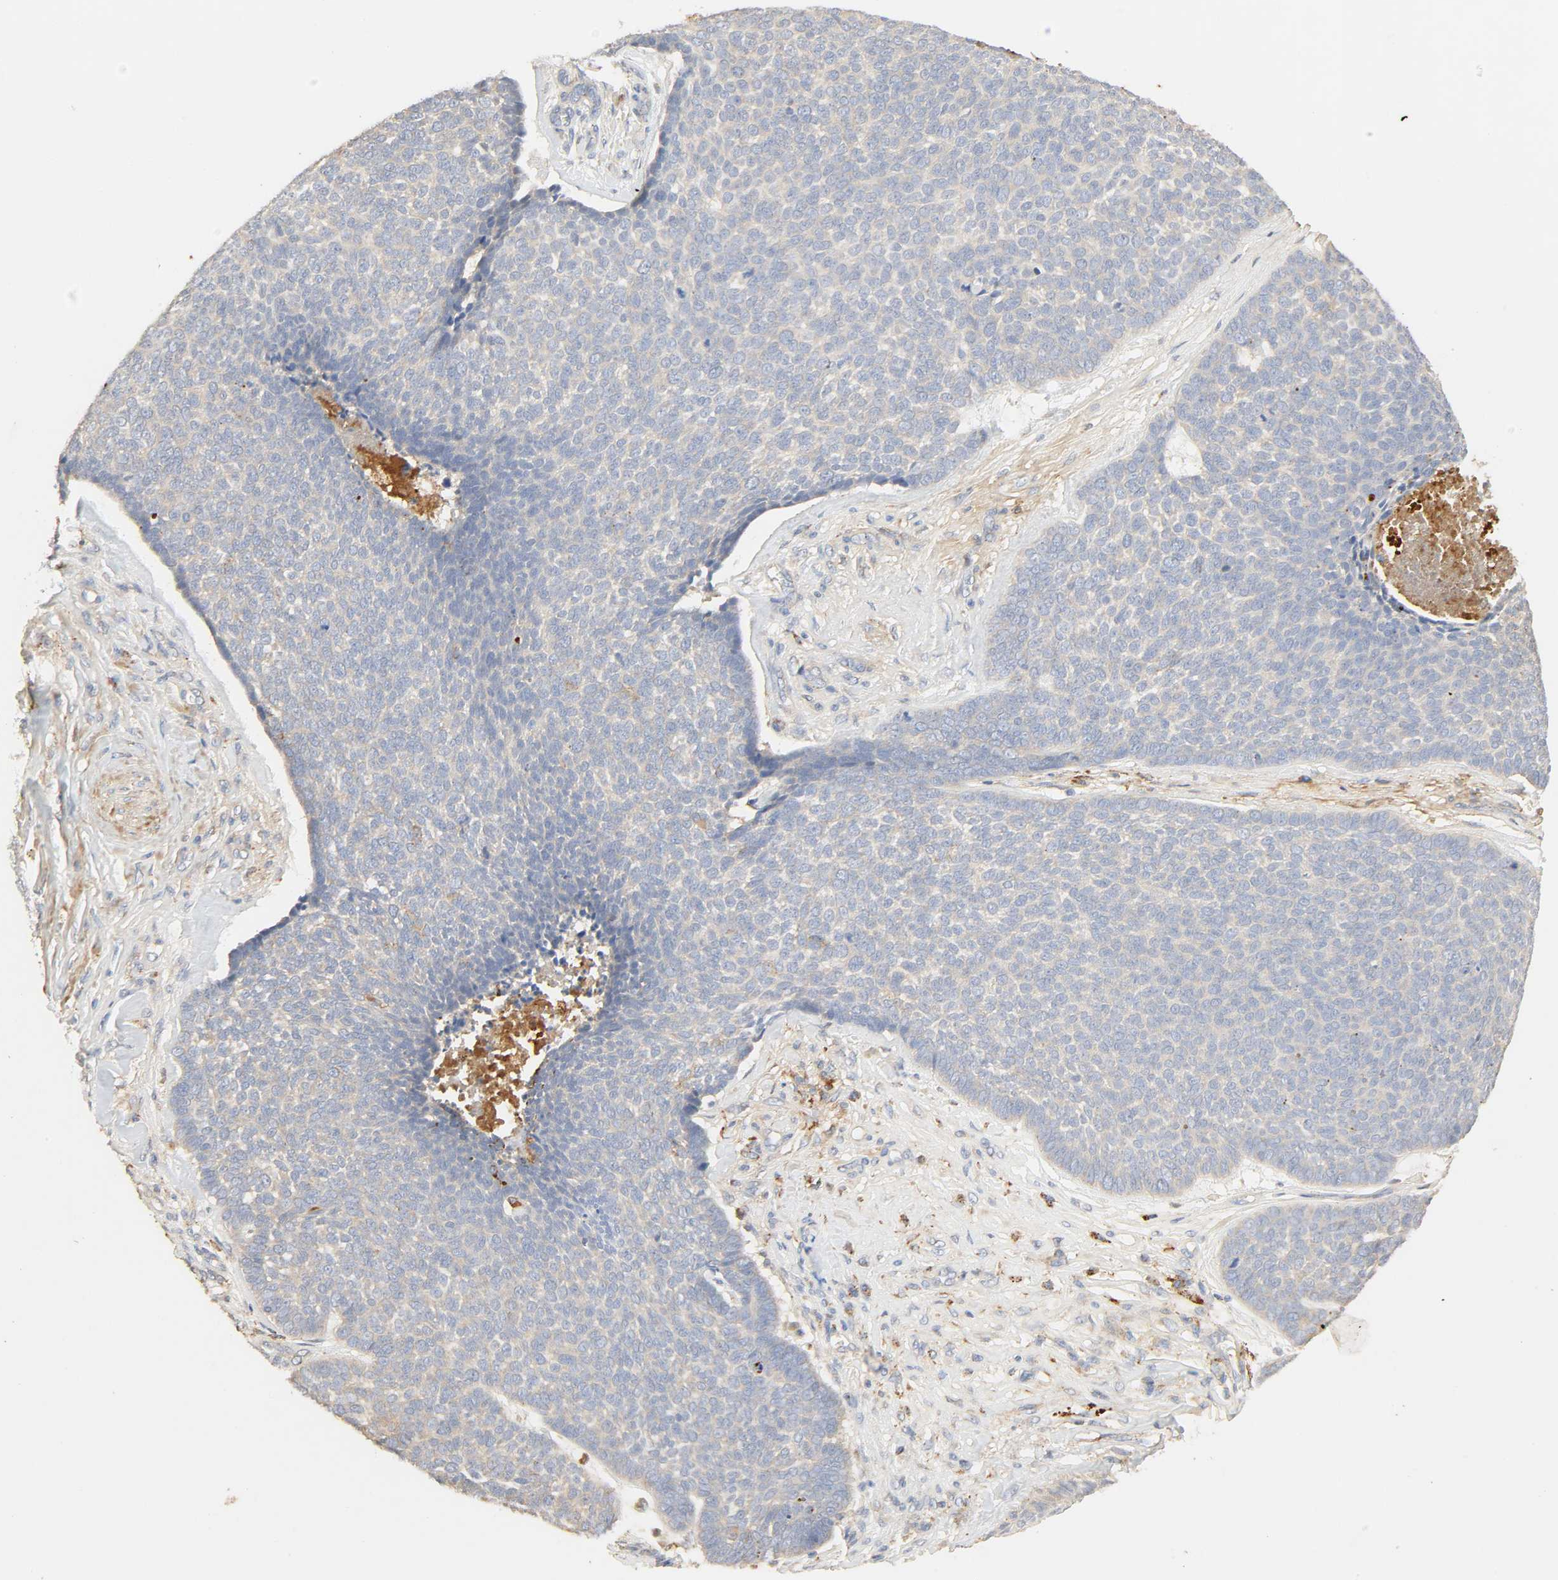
{"staining": {"intensity": "weak", "quantity": ">75%", "location": "cytoplasmic/membranous"}, "tissue": "skin cancer", "cell_type": "Tumor cells", "image_type": "cancer", "snomed": [{"axis": "morphology", "description": "Basal cell carcinoma"}, {"axis": "topography", "description": "Skin"}], "caption": "About >75% of tumor cells in basal cell carcinoma (skin) reveal weak cytoplasmic/membranous protein staining as visualized by brown immunohistochemical staining.", "gene": "MAPK6", "patient": {"sex": "male", "age": 84}}